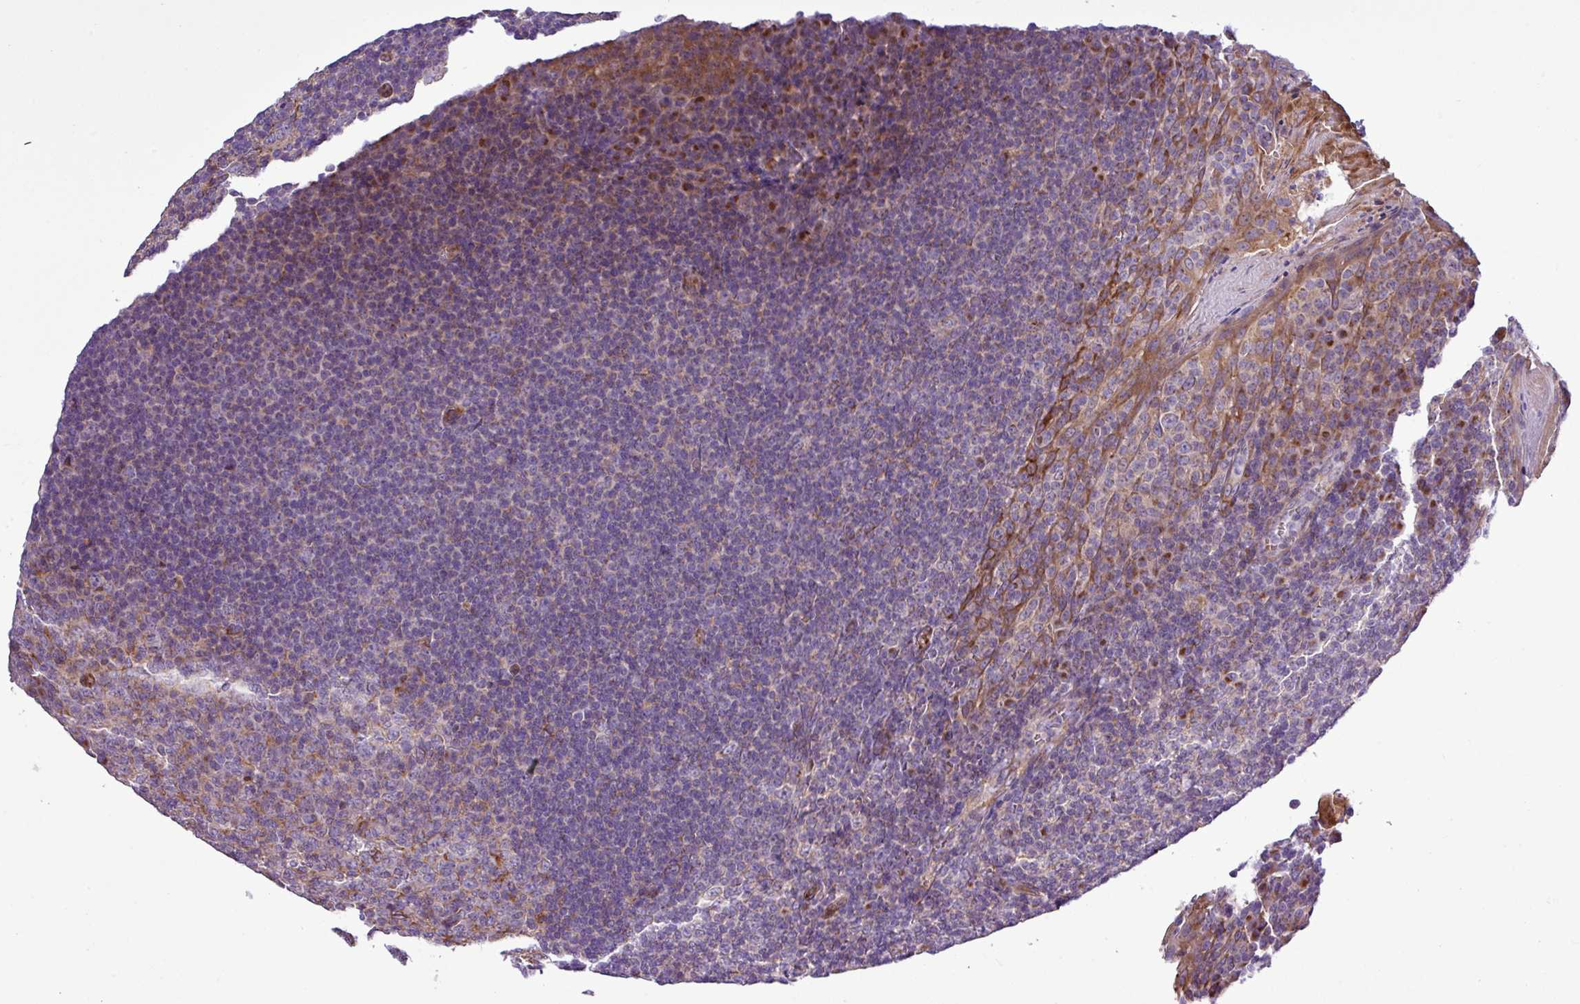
{"staining": {"intensity": "moderate", "quantity": "<25%", "location": "cytoplasmic/membranous"}, "tissue": "tonsil", "cell_type": "Germinal center cells", "image_type": "normal", "snomed": [{"axis": "morphology", "description": "Normal tissue, NOS"}, {"axis": "topography", "description": "Tonsil"}], "caption": "A photomicrograph of human tonsil stained for a protein reveals moderate cytoplasmic/membranous brown staining in germinal center cells. (DAB (3,3'-diaminobenzidine) IHC with brightfield microscopy, high magnification).", "gene": "CWH43", "patient": {"sex": "male", "age": 27}}